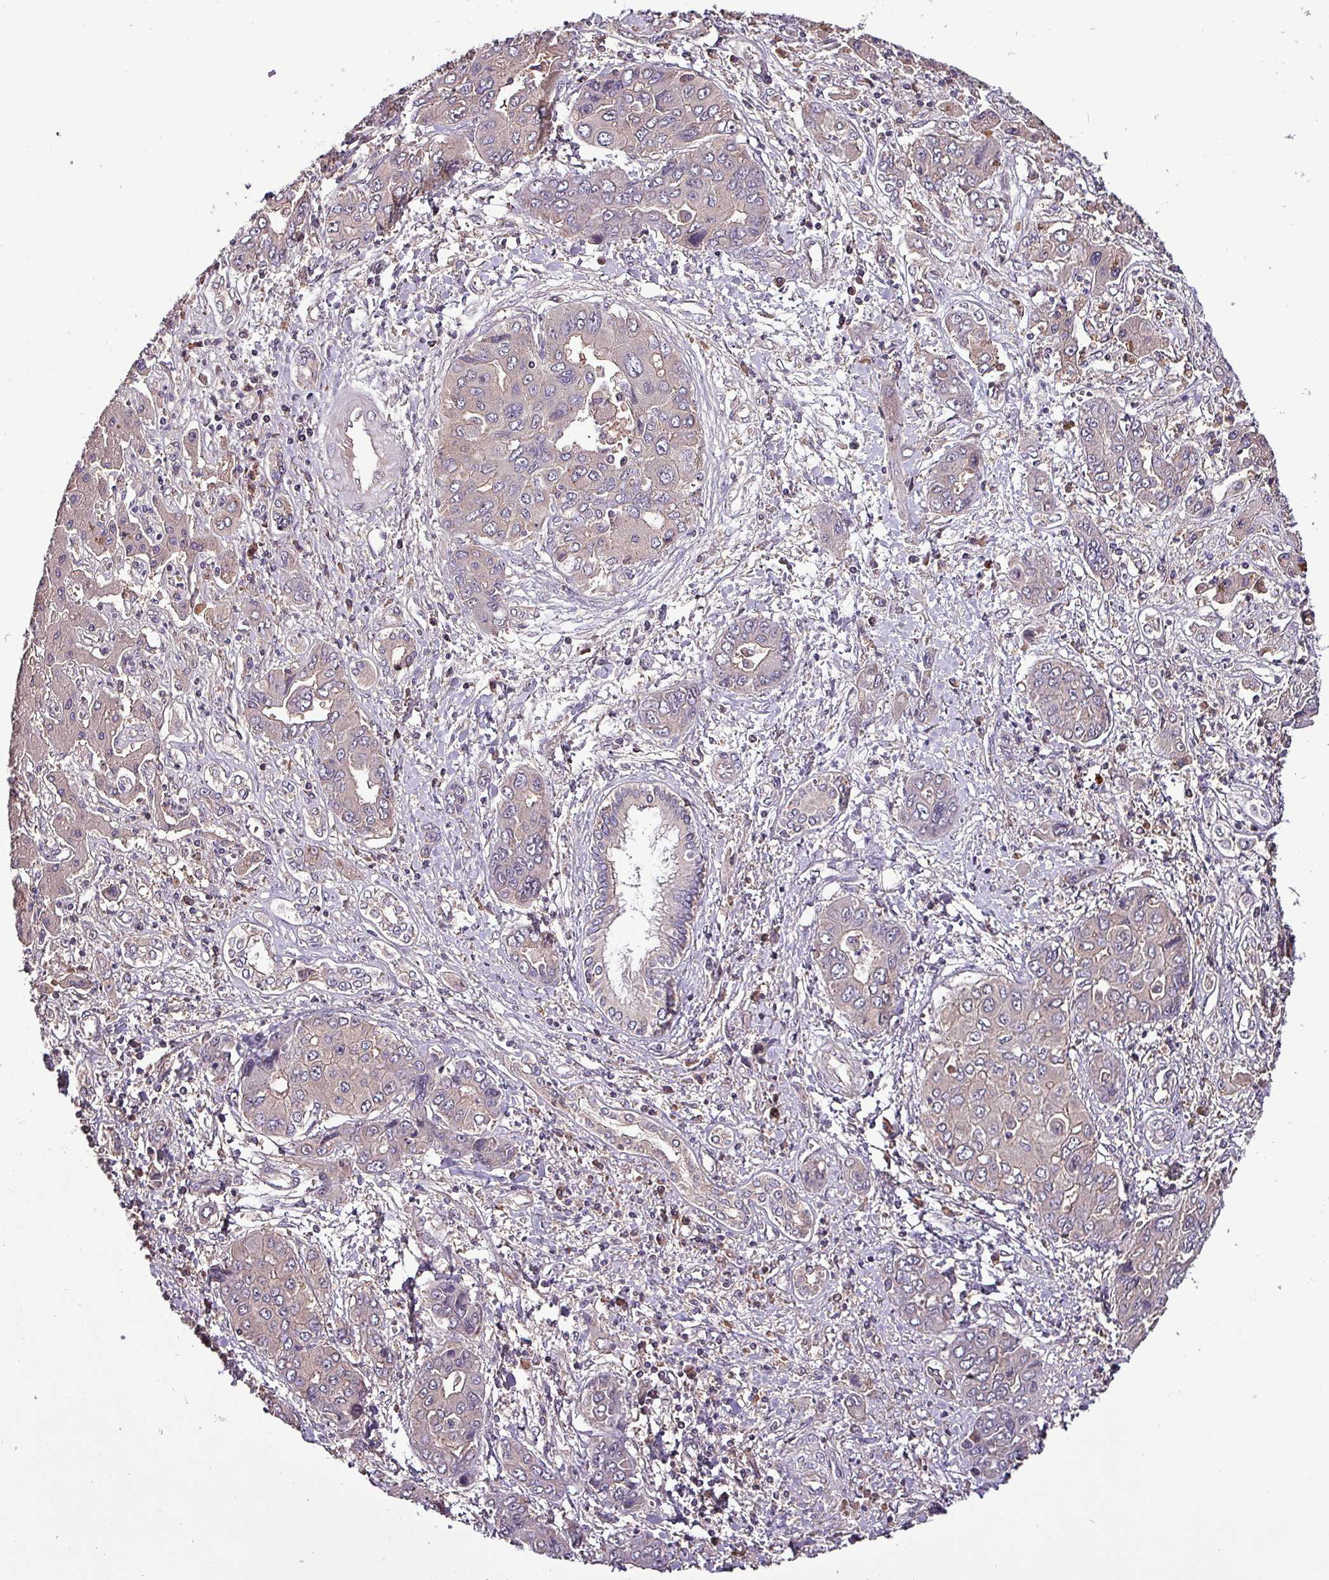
{"staining": {"intensity": "negative", "quantity": "none", "location": "none"}, "tissue": "liver cancer", "cell_type": "Tumor cells", "image_type": "cancer", "snomed": [{"axis": "morphology", "description": "Cholangiocarcinoma"}, {"axis": "topography", "description": "Liver"}], "caption": "Tumor cells are negative for brown protein staining in cholangiocarcinoma (liver).", "gene": "PAFAH1B2", "patient": {"sex": "male", "age": 67}}